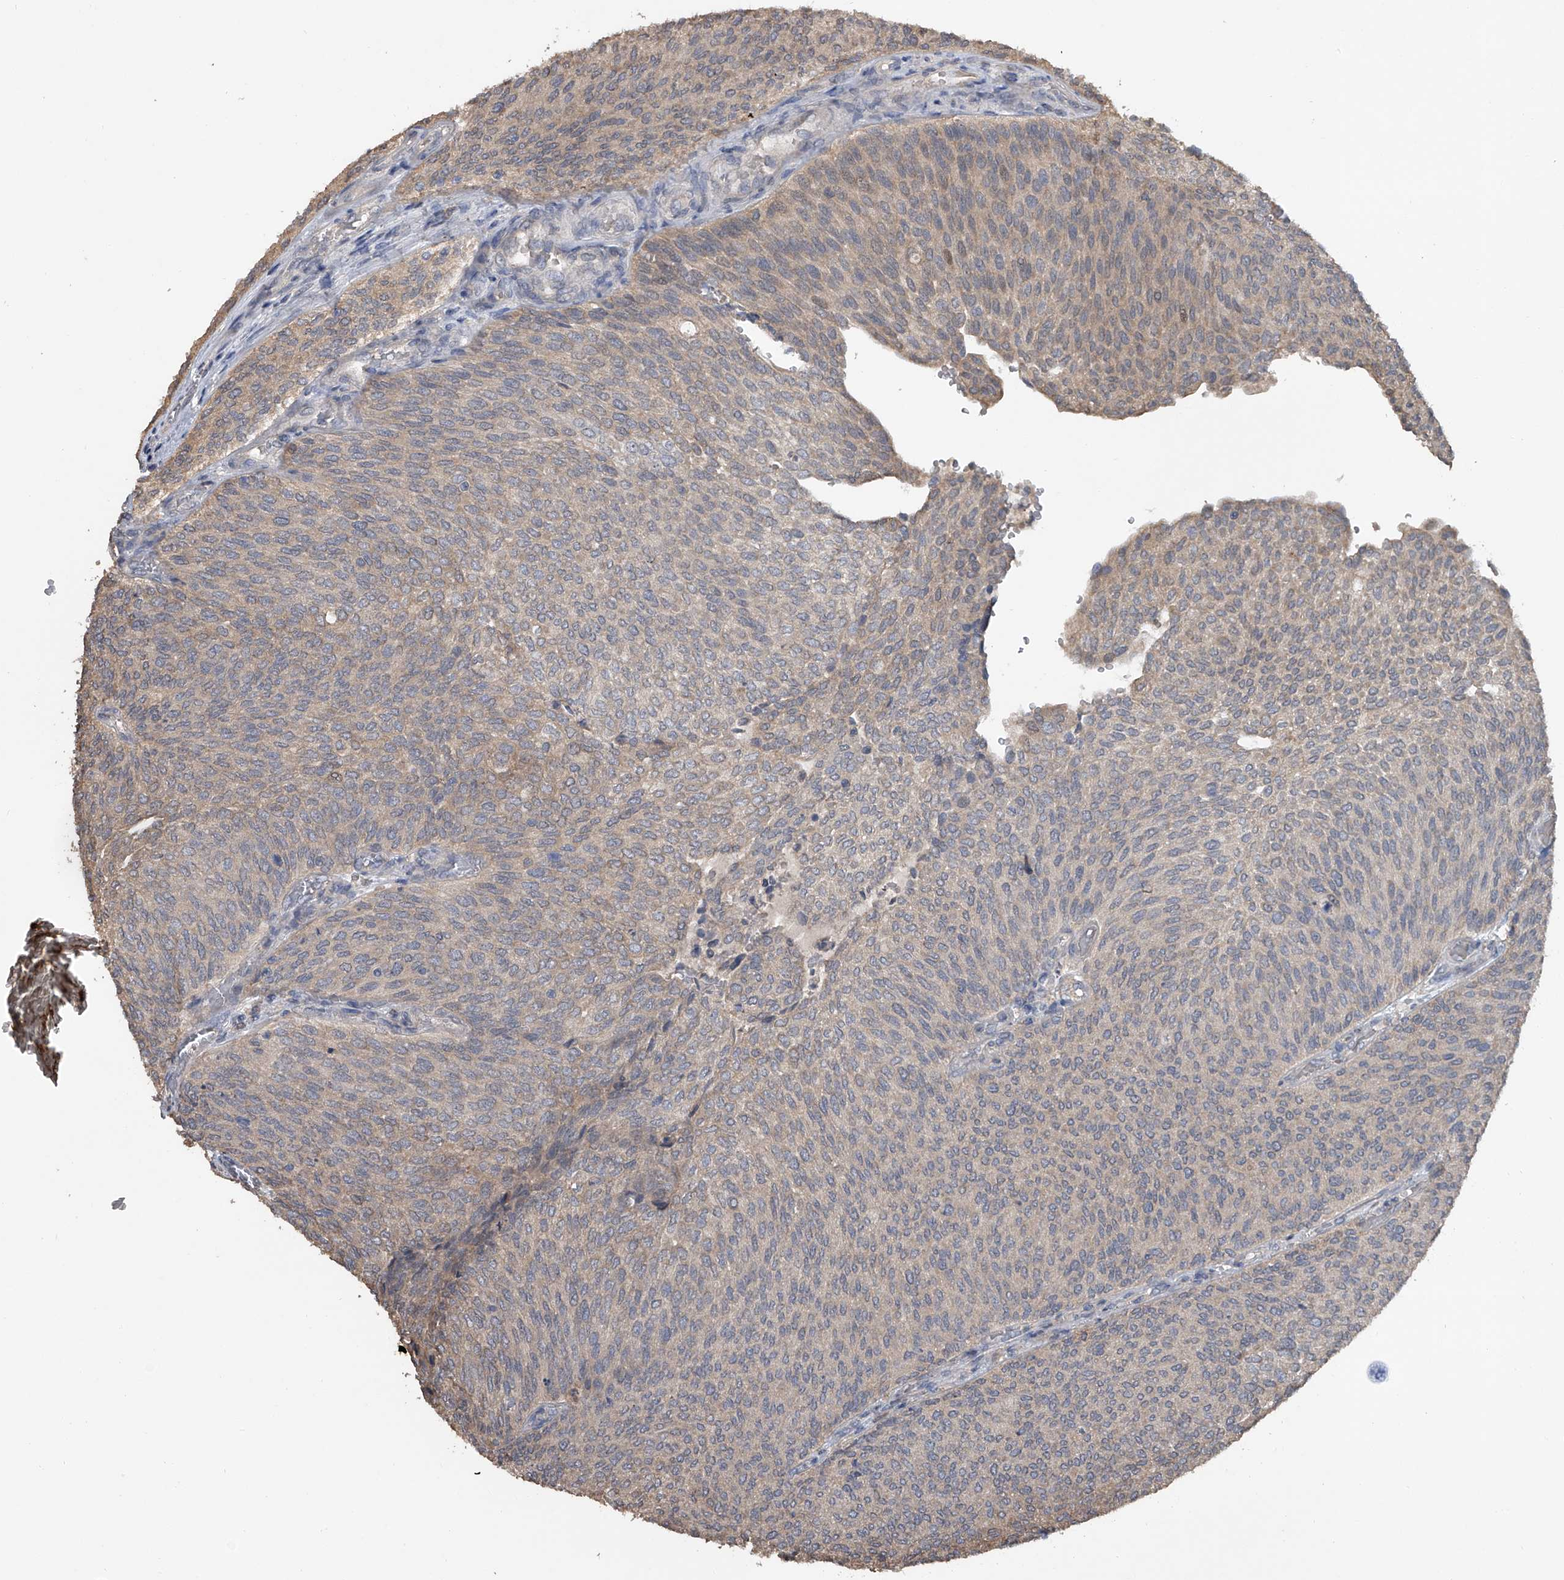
{"staining": {"intensity": "weak", "quantity": "25%-75%", "location": "cytoplasmic/membranous"}, "tissue": "urothelial cancer", "cell_type": "Tumor cells", "image_type": "cancer", "snomed": [{"axis": "morphology", "description": "Urothelial carcinoma, Low grade"}, {"axis": "topography", "description": "Urinary bladder"}], "caption": "Human urothelial cancer stained with a brown dye demonstrates weak cytoplasmic/membranous positive expression in approximately 25%-75% of tumor cells.", "gene": "DOCK9", "patient": {"sex": "female", "age": 79}}